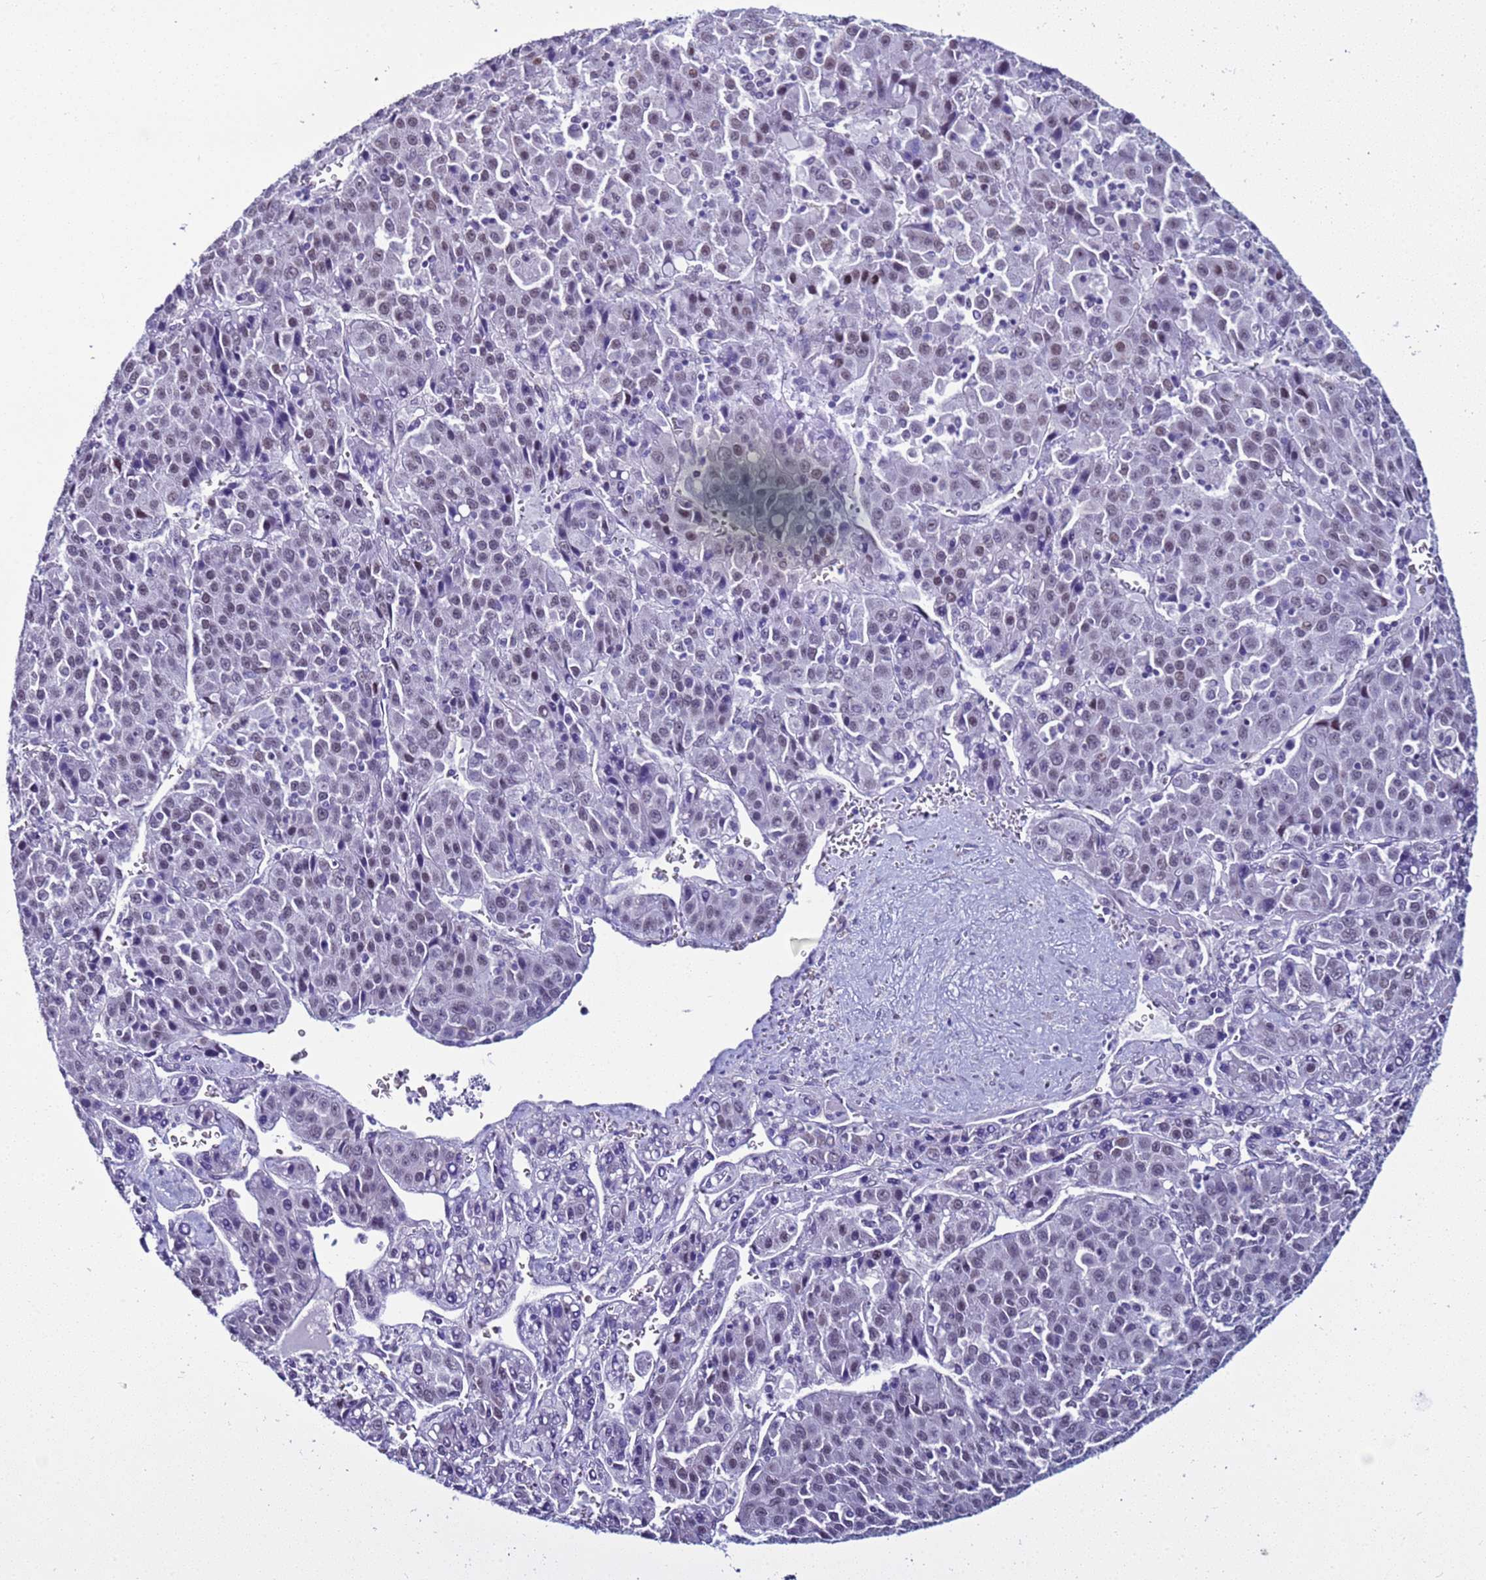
{"staining": {"intensity": "weak", "quantity": "25%-75%", "location": "nuclear"}, "tissue": "liver cancer", "cell_type": "Tumor cells", "image_type": "cancer", "snomed": [{"axis": "morphology", "description": "Carcinoma, Hepatocellular, NOS"}, {"axis": "topography", "description": "Liver"}], "caption": "IHC histopathology image of liver hepatocellular carcinoma stained for a protein (brown), which demonstrates low levels of weak nuclear positivity in about 25%-75% of tumor cells.", "gene": "LRRC10B", "patient": {"sex": "female", "age": 53}}